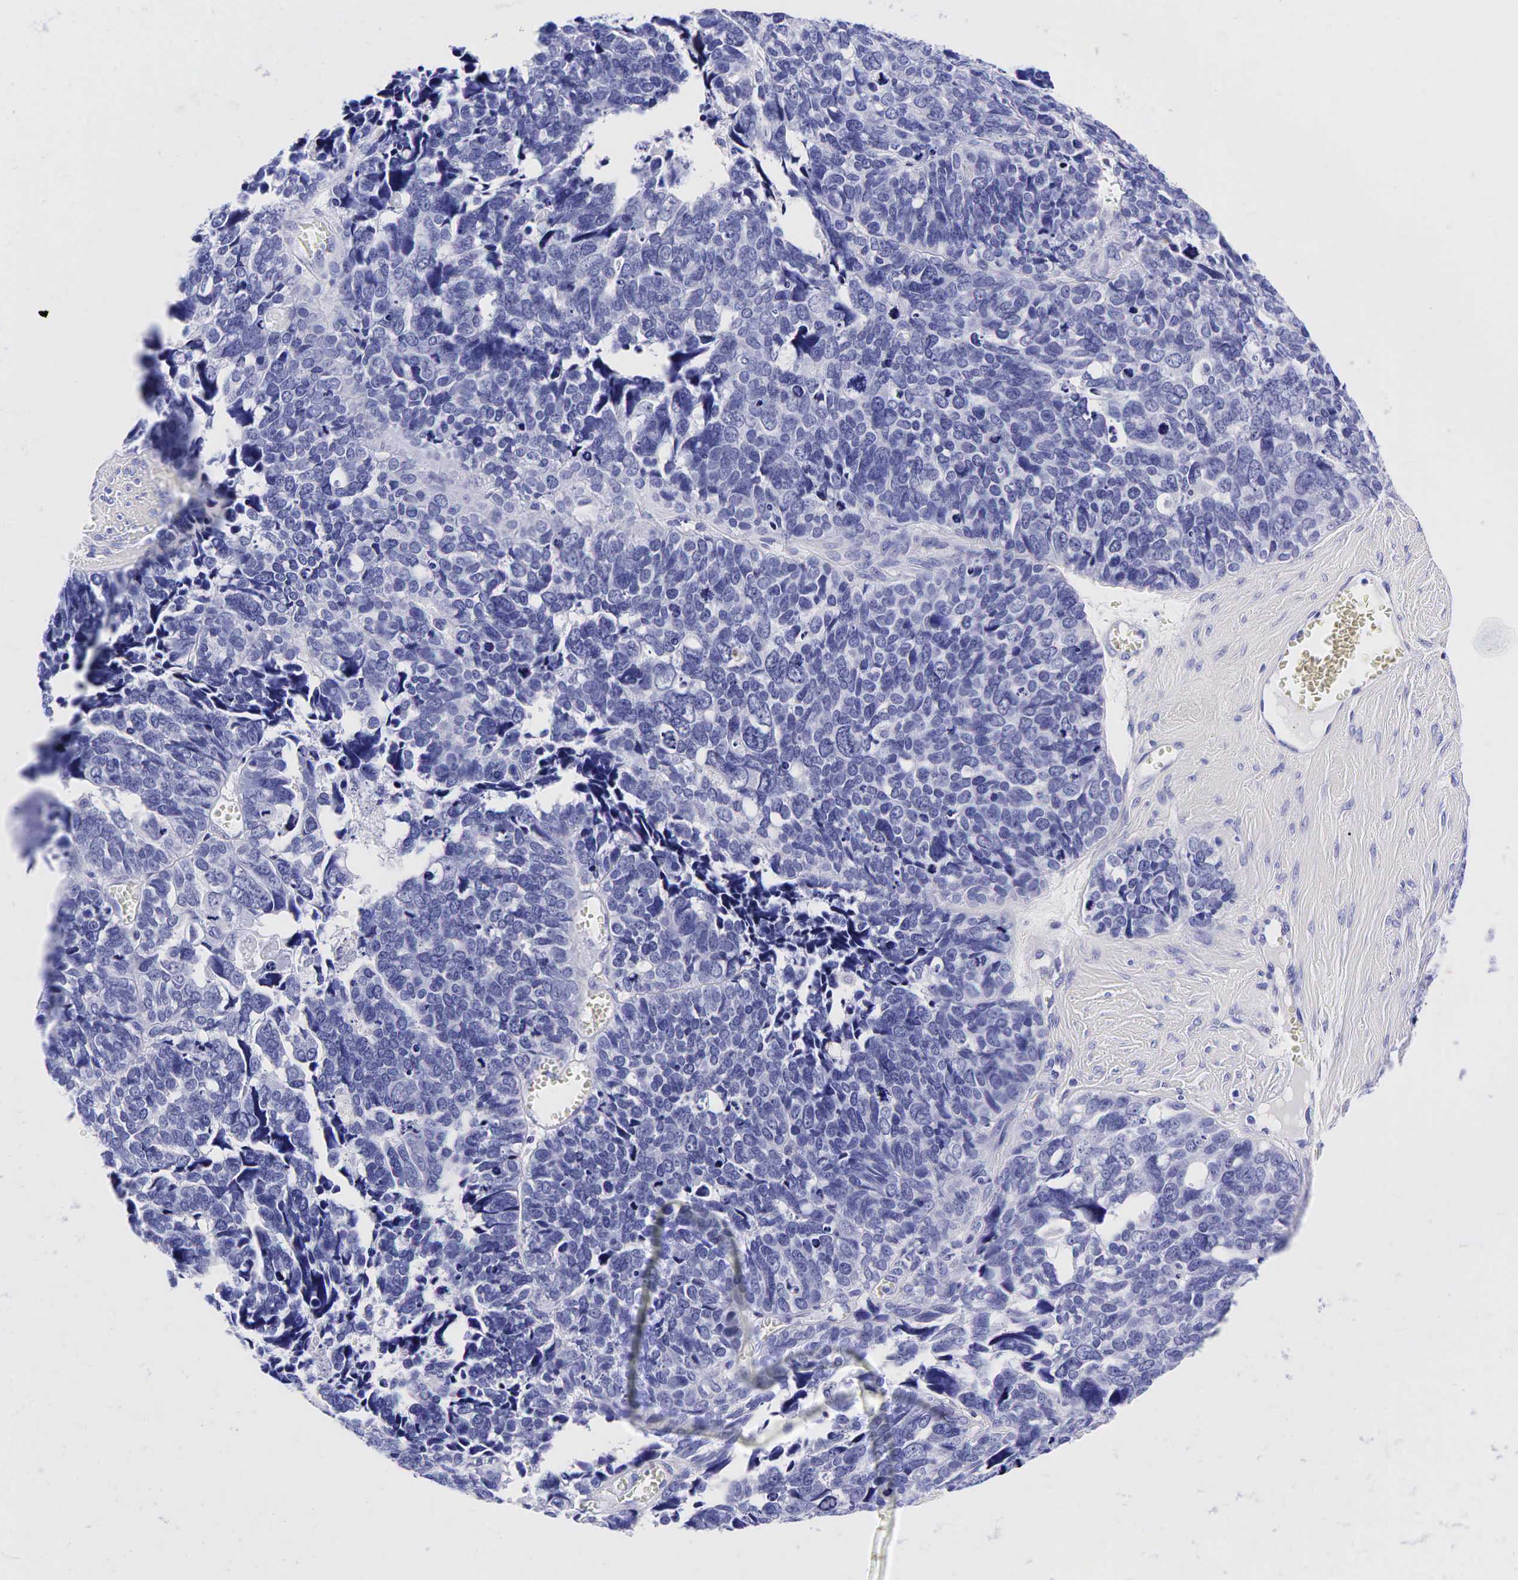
{"staining": {"intensity": "negative", "quantity": "none", "location": "none"}, "tissue": "ovarian cancer", "cell_type": "Tumor cells", "image_type": "cancer", "snomed": [{"axis": "morphology", "description": "Cystadenocarcinoma, serous, NOS"}, {"axis": "topography", "description": "Ovary"}], "caption": "This is an immunohistochemistry image of human ovarian cancer (serous cystadenocarcinoma). There is no expression in tumor cells.", "gene": "GCG", "patient": {"sex": "female", "age": 77}}